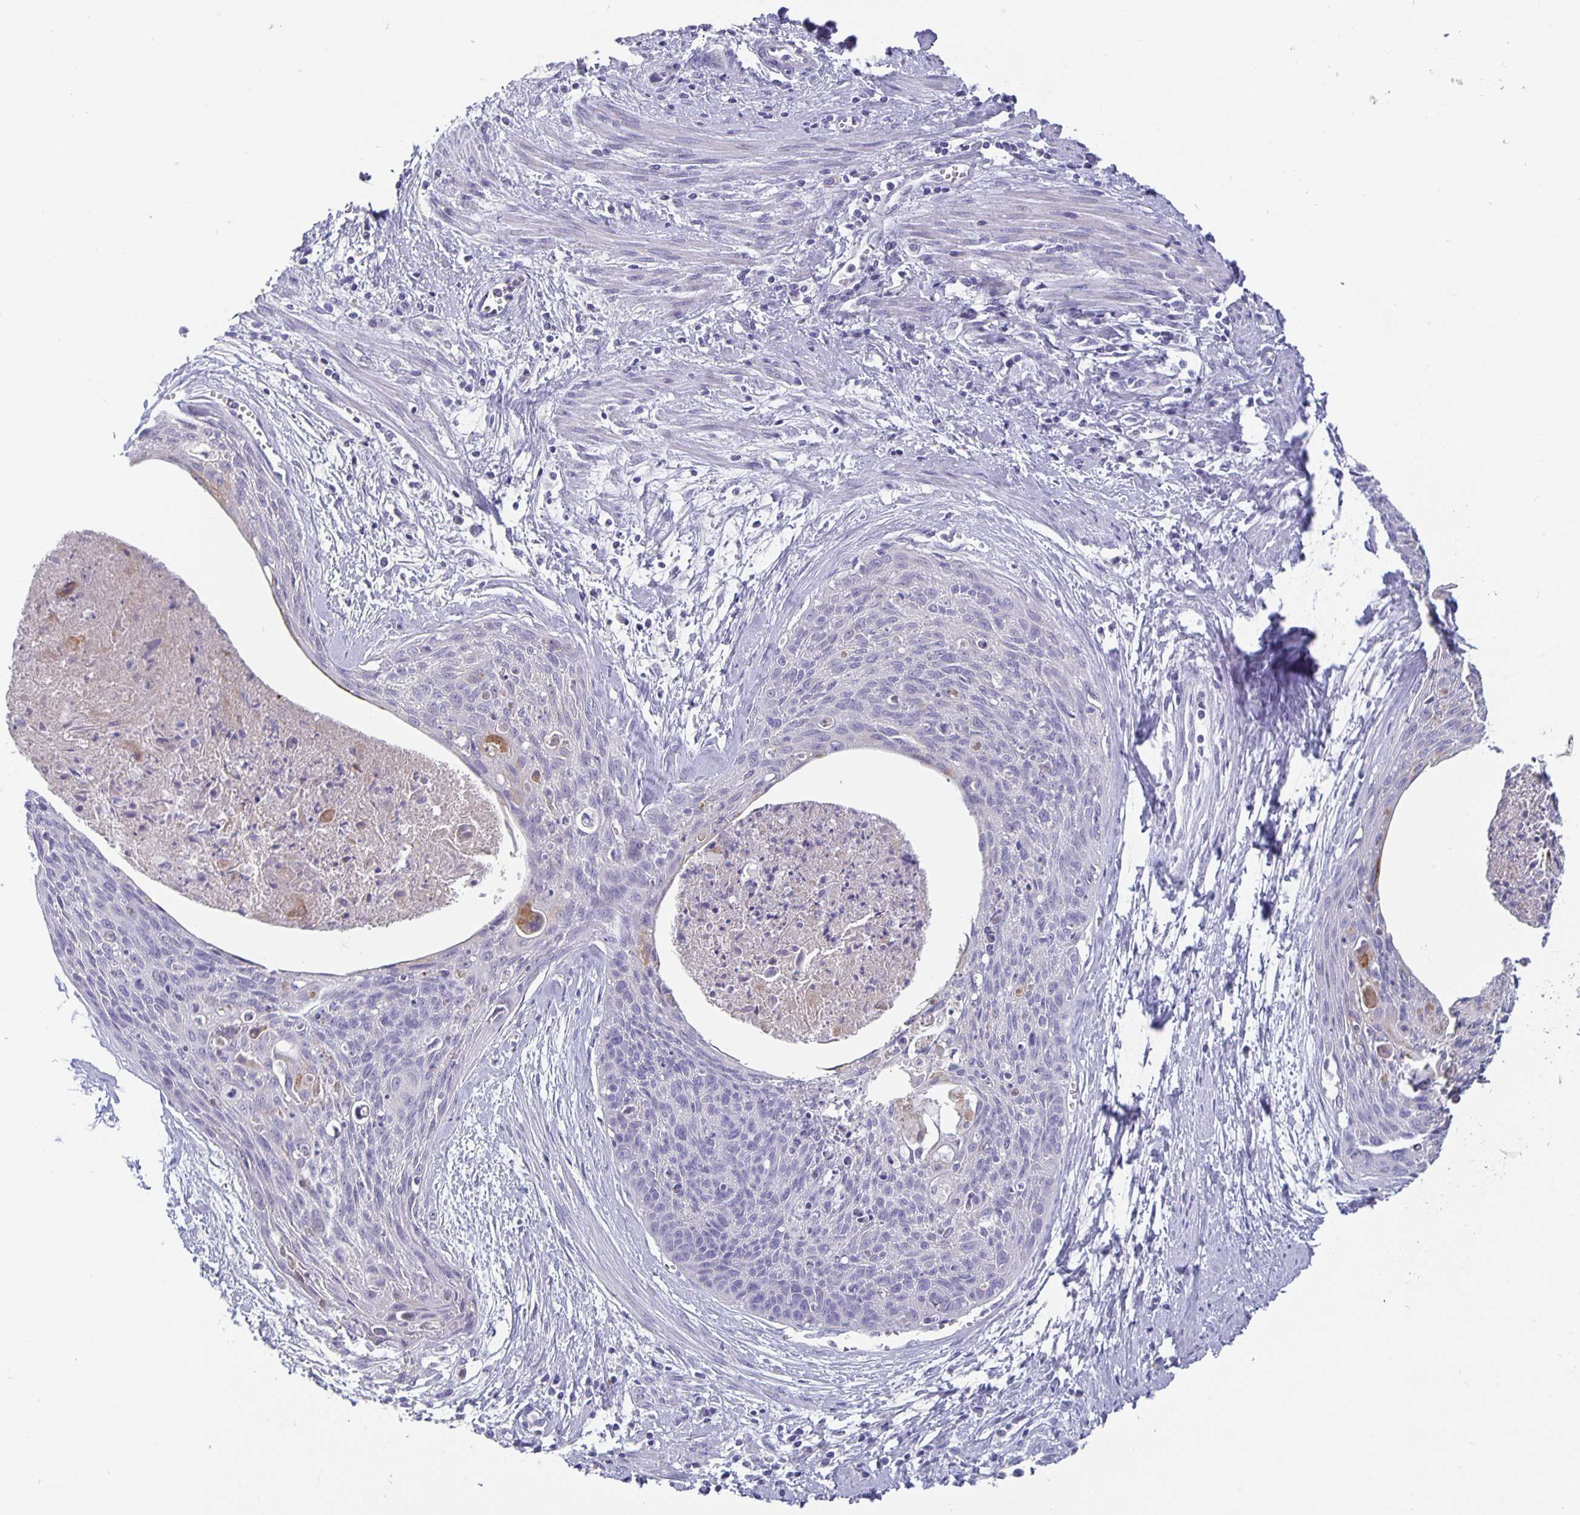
{"staining": {"intensity": "negative", "quantity": "none", "location": "none"}, "tissue": "cervical cancer", "cell_type": "Tumor cells", "image_type": "cancer", "snomed": [{"axis": "morphology", "description": "Squamous cell carcinoma, NOS"}, {"axis": "topography", "description": "Cervix"}], "caption": "Immunohistochemistry histopathology image of squamous cell carcinoma (cervical) stained for a protein (brown), which exhibits no expression in tumor cells.", "gene": "GDF15", "patient": {"sex": "female", "age": 55}}